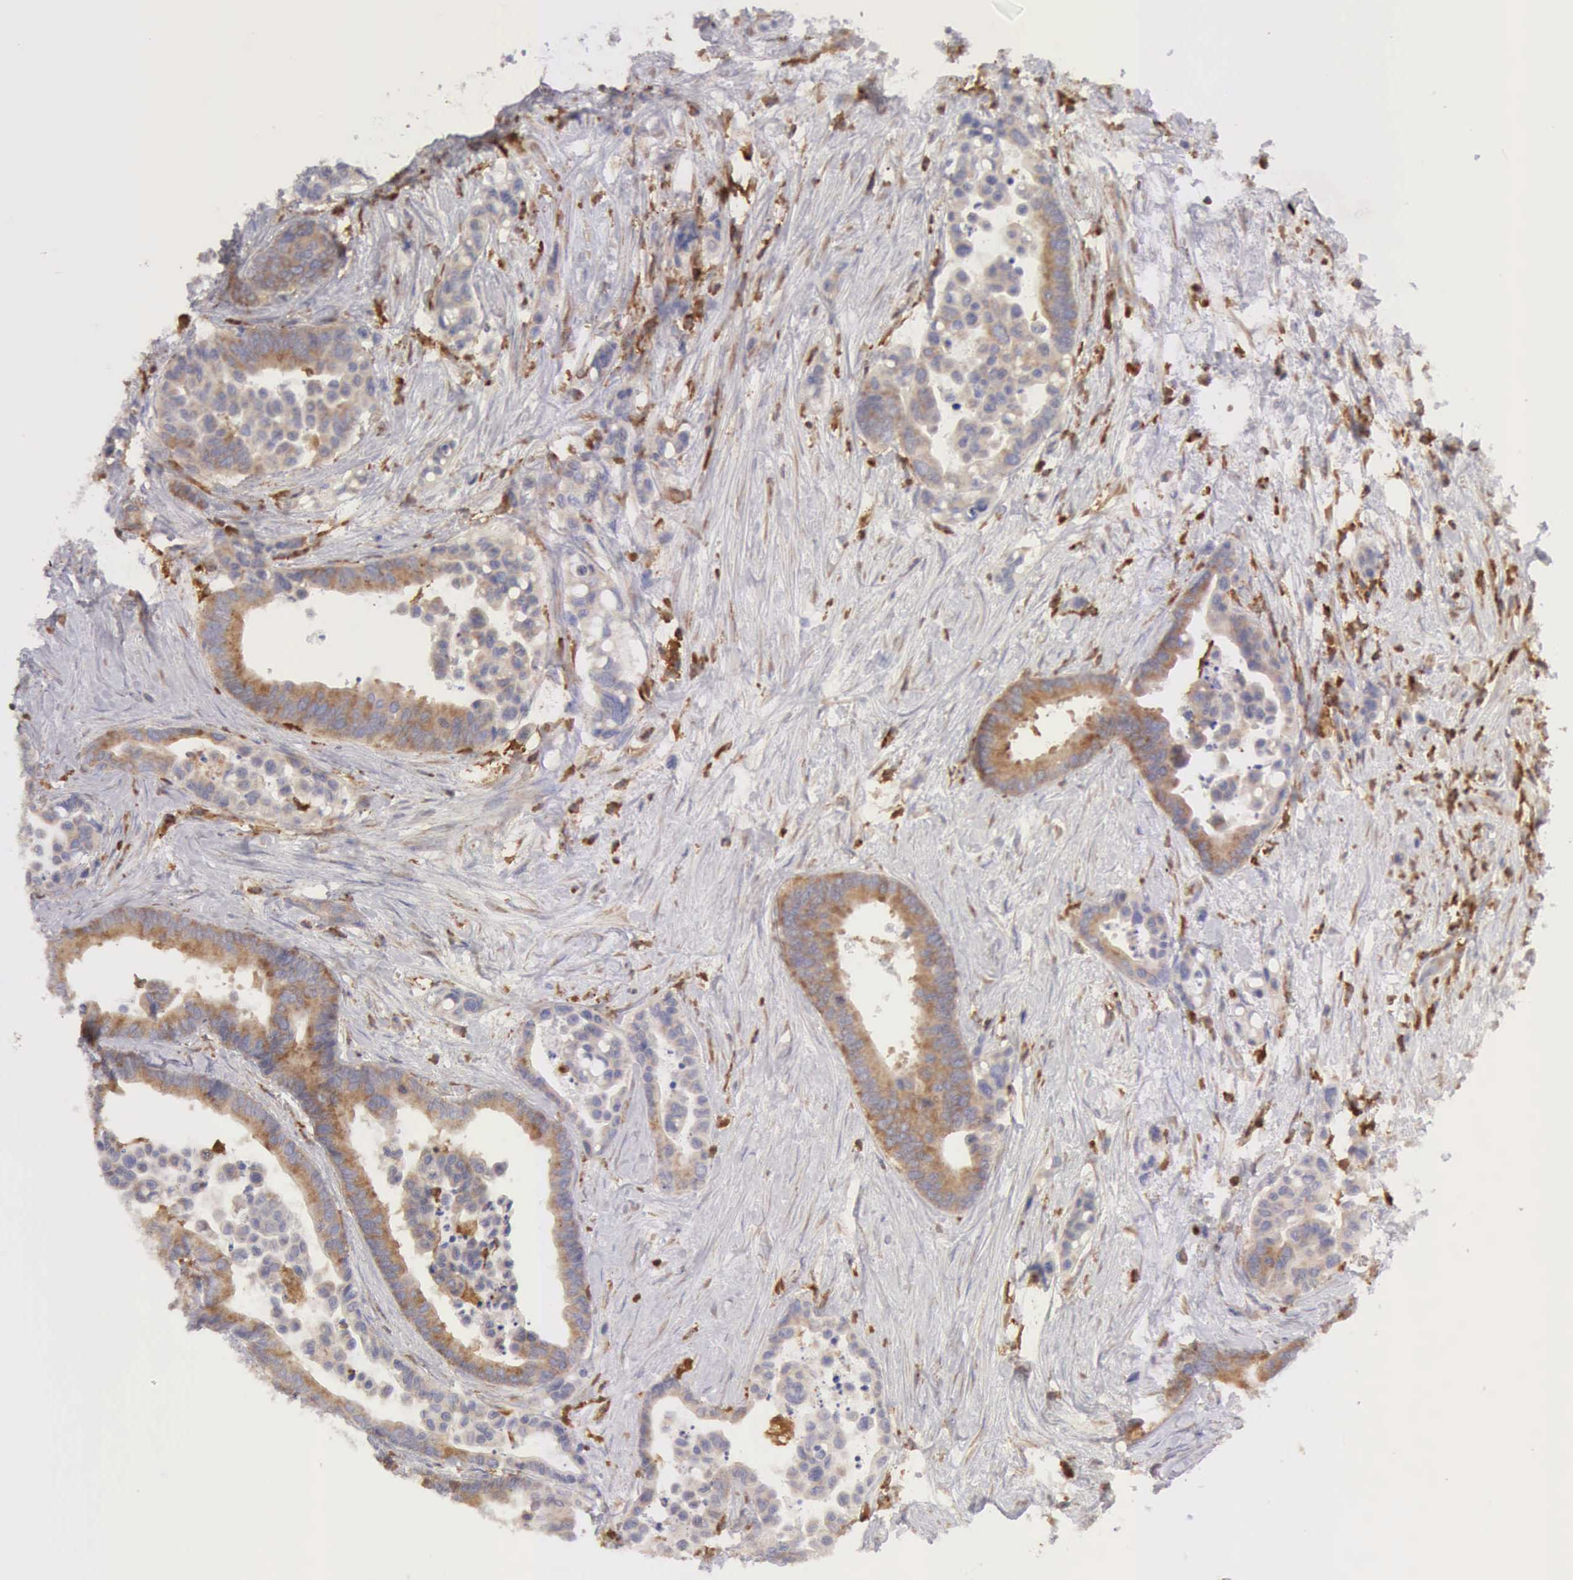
{"staining": {"intensity": "weak", "quantity": ">75%", "location": "cytoplasmic/membranous"}, "tissue": "colorectal cancer", "cell_type": "Tumor cells", "image_type": "cancer", "snomed": [{"axis": "morphology", "description": "Adenocarcinoma, NOS"}, {"axis": "topography", "description": "Colon"}], "caption": "This is an image of immunohistochemistry (IHC) staining of colorectal adenocarcinoma, which shows weak staining in the cytoplasmic/membranous of tumor cells.", "gene": "ARHGAP4", "patient": {"sex": "male", "age": 82}}